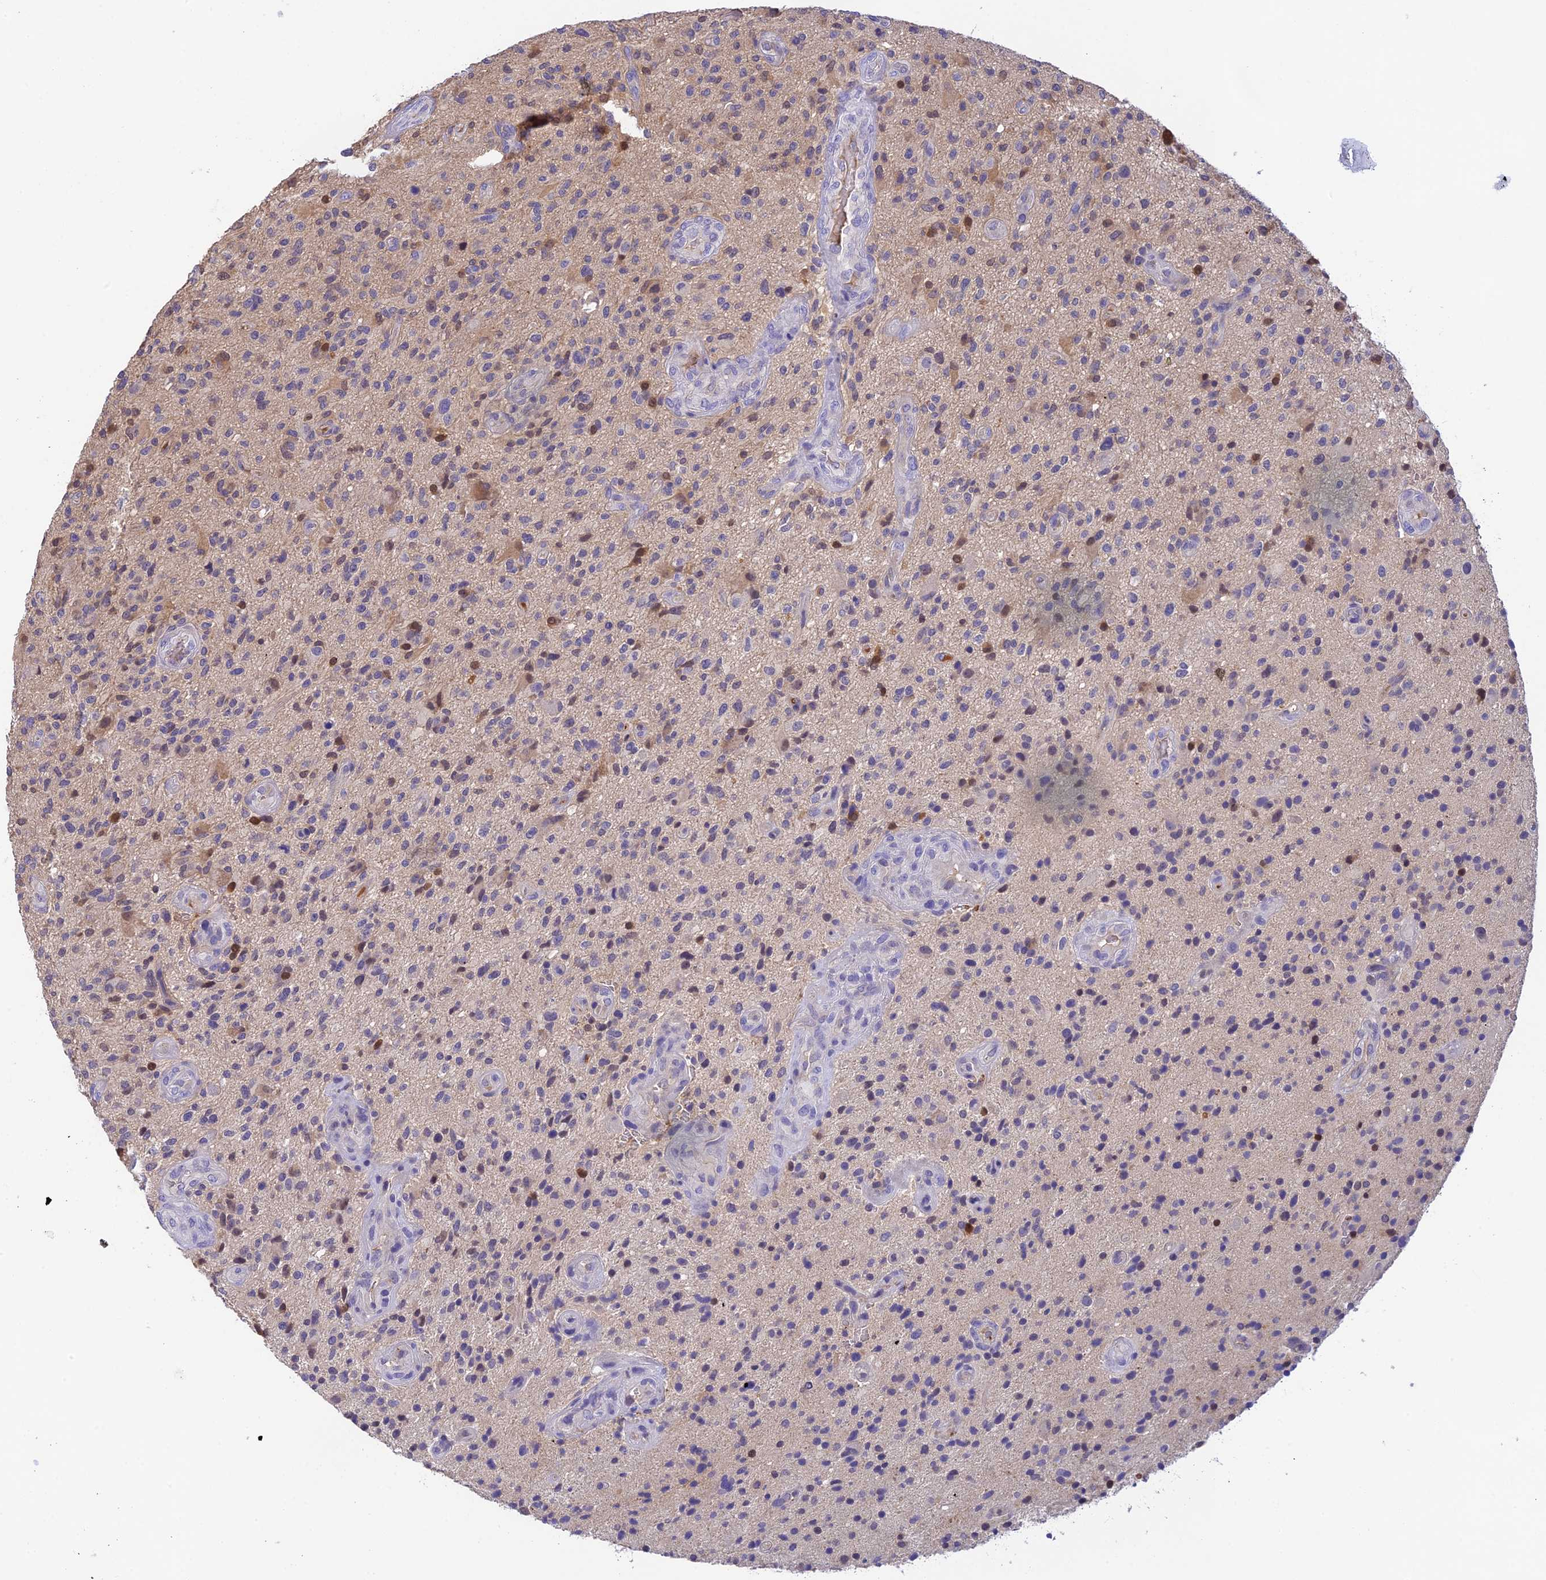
{"staining": {"intensity": "moderate", "quantity": "<25%", "location": "cytoplasmic/membranous,nuclear"}, "tissue": "glioma", "cell_type": "Tumor cells", "image_type": "cancer", "snomed": [{"axis": "morphology", "description": "Glioma, malignant, High grade"}, {"axis": "topography", "description": "Brain"}], "caption": "DAB (3,3'-diaminobenzidine) immunohistochemical staining of human malignant glioma (high-grade) displays moderate cytoplasmic/membranous and nuclear protein expression in approximately <25% of tumor cells.", "gene": "HDHD2", "patient": {"sex": "male", "age": 47}}